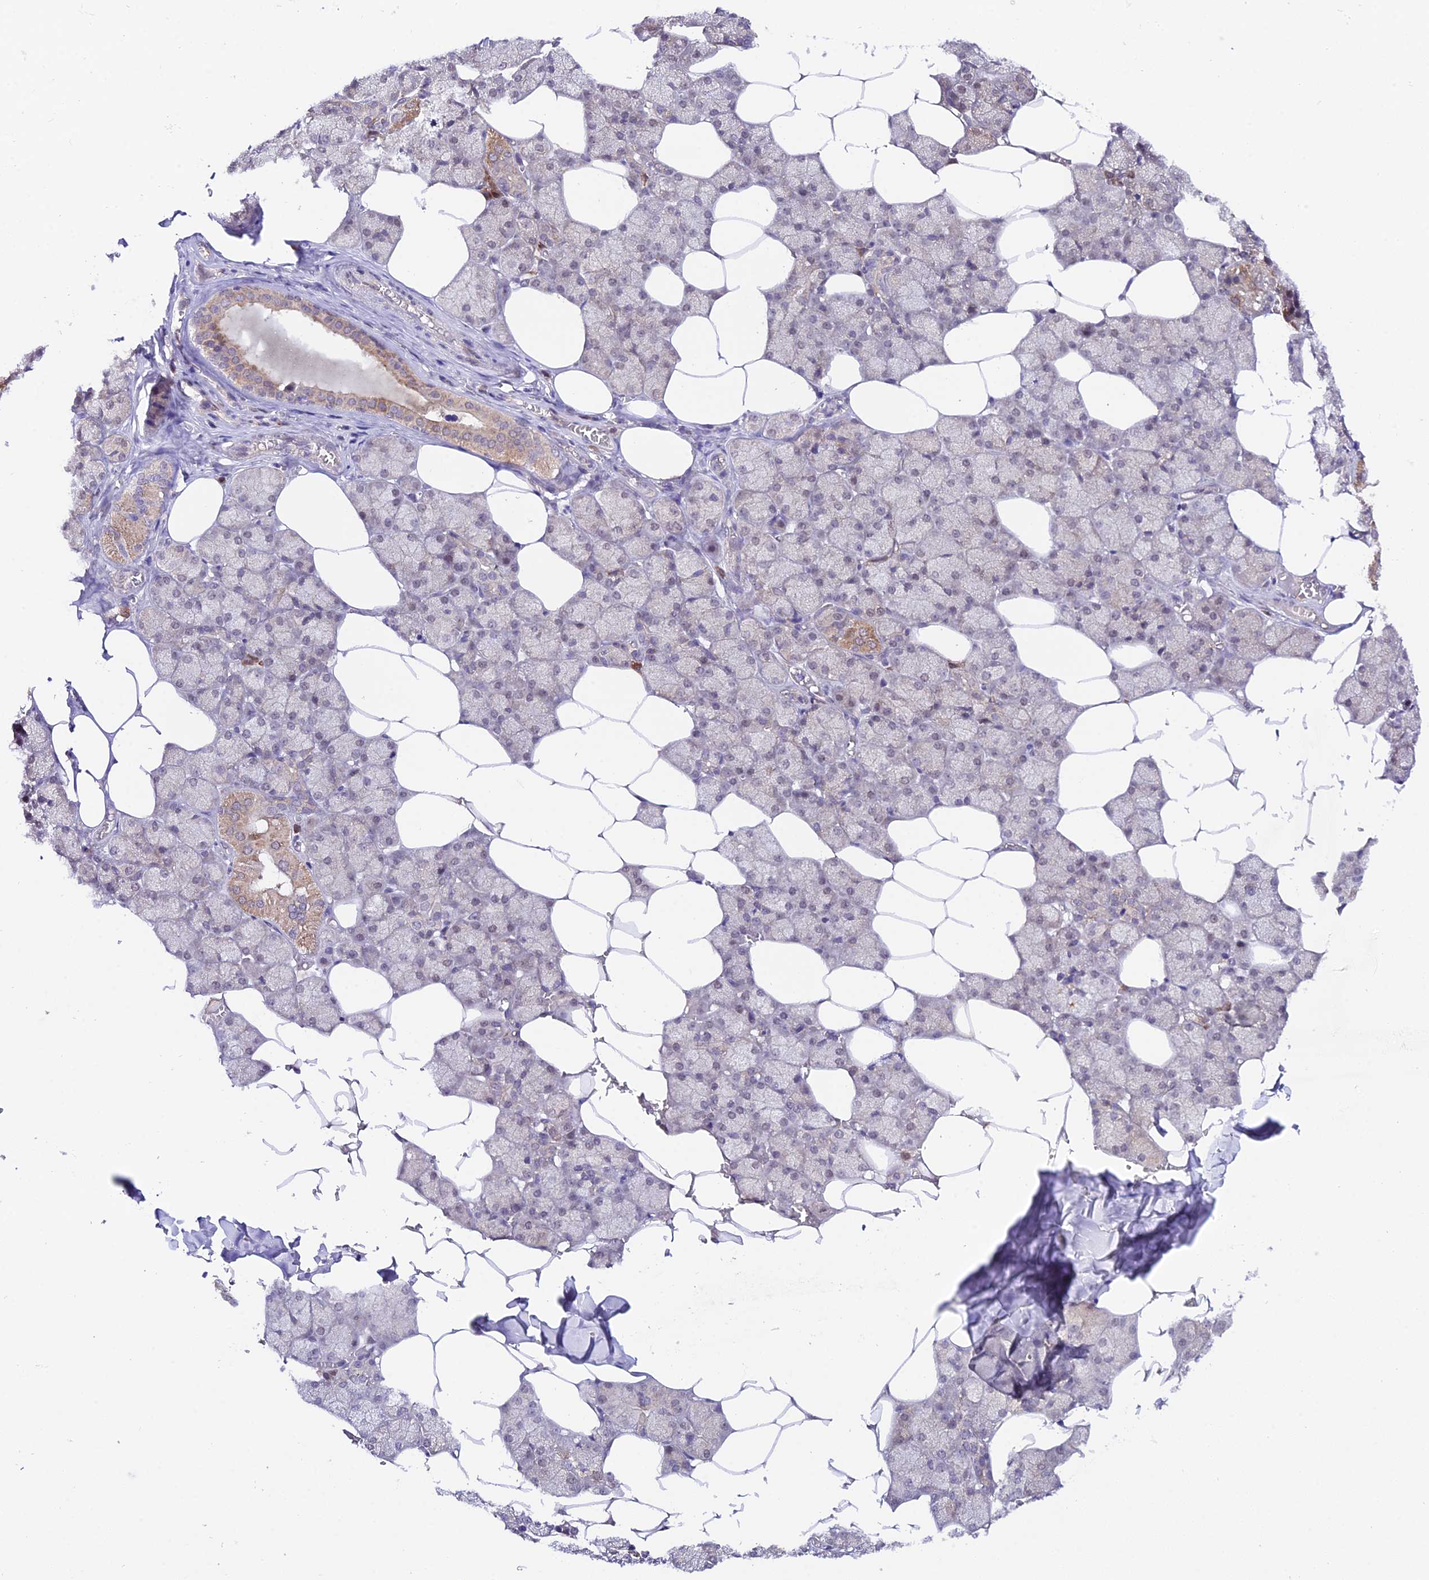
{"staining": {"intensity": "moderate", "quantity": "25%-75%", "location": "cytoplasmic/membranous"}, "tissue": "salivary gland", "cell_type": "Glandular cells", "image_type": "normal", "snomed": [{"axis": "morphology", "description": "Normal tissue, NOS"}, {"axis": "topography", "description": "Salivary gland"}], "caption": "Salivary gland stained for a protein (brown) shows moderate cytoplasmic/membranous positive expression in about 25%-75% of glandular cells.", "gene": "TRIM40", "patient": {"sex": "male", "age": 62}}